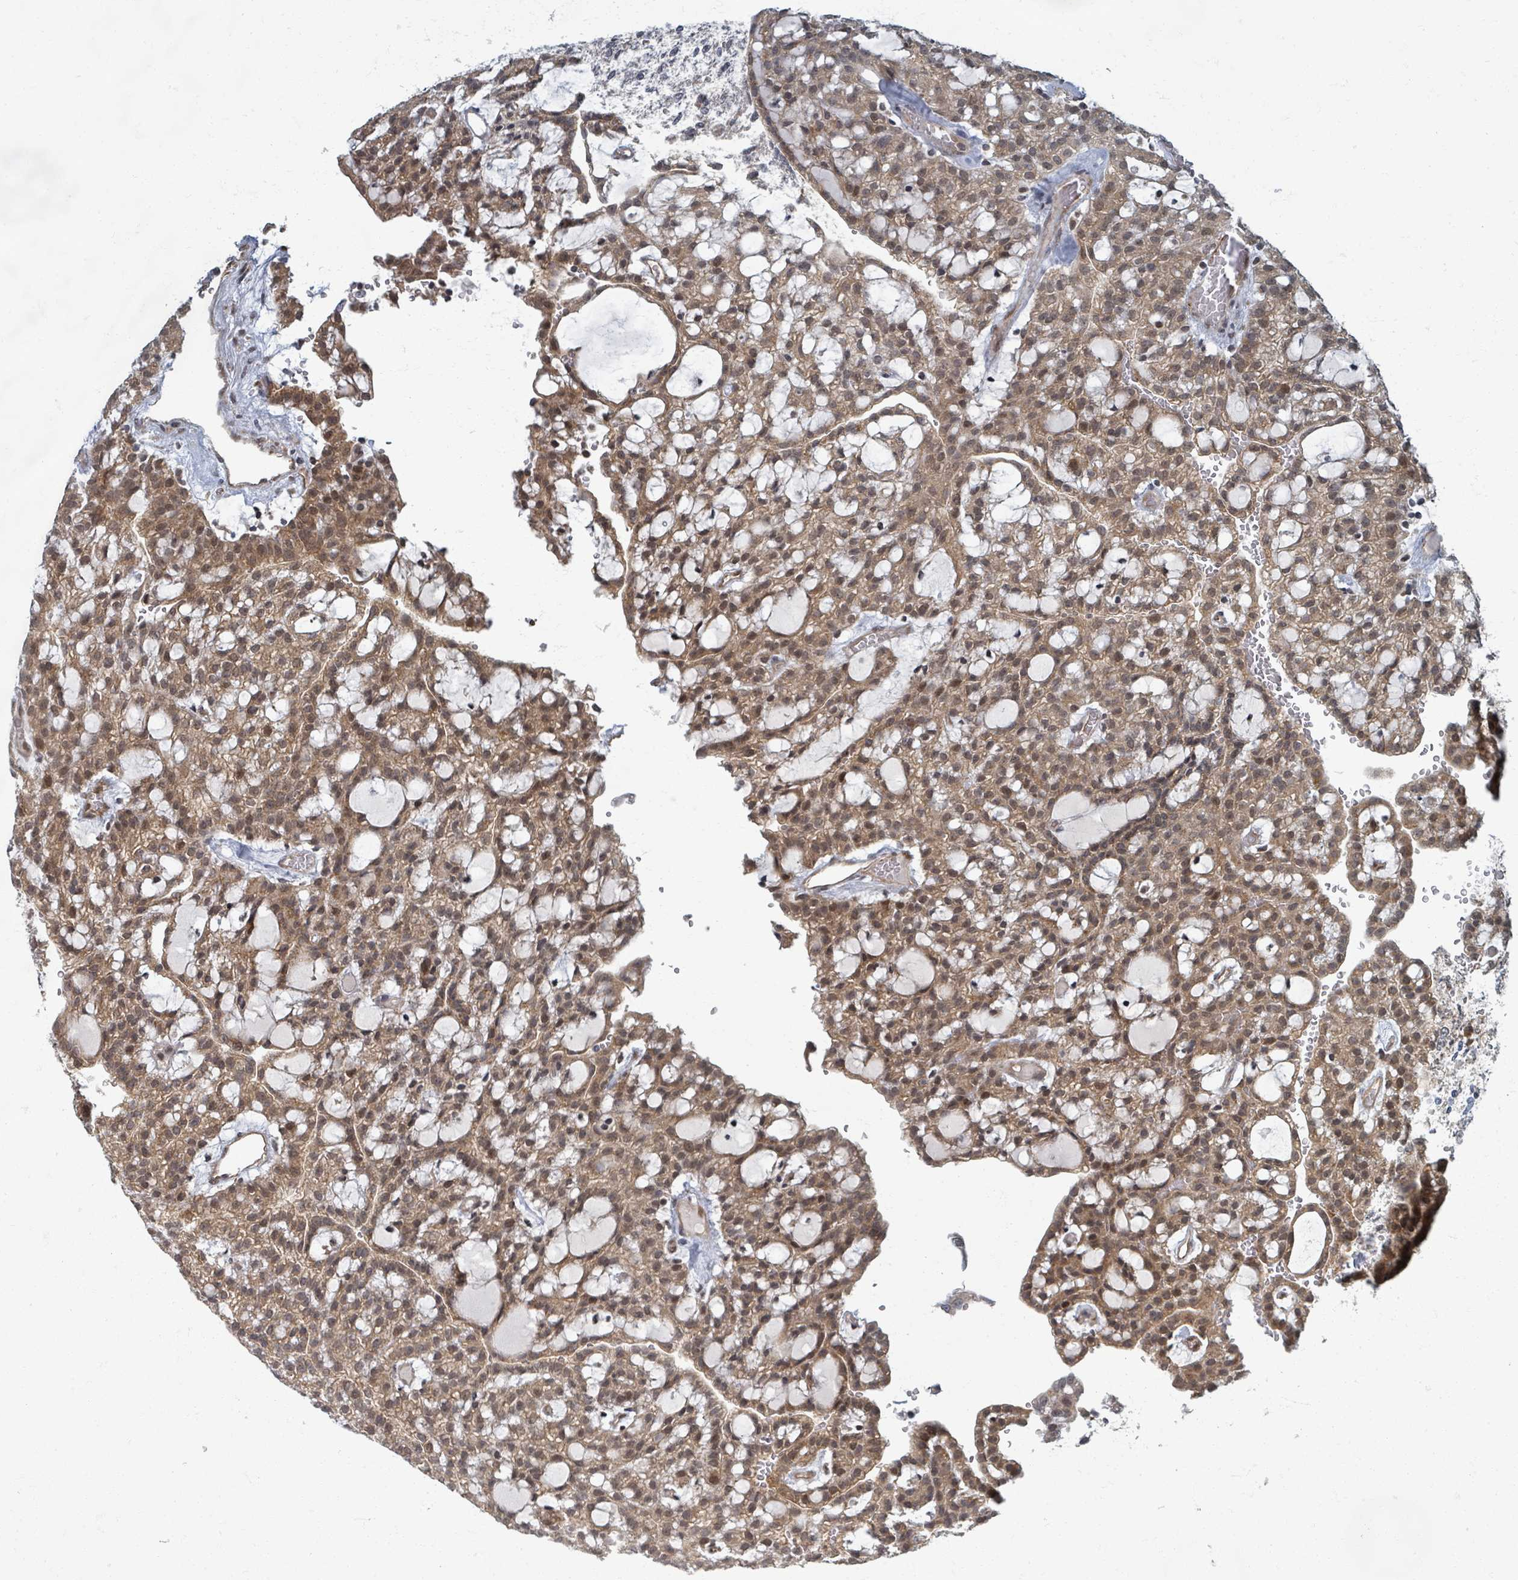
{"staining": {"intensity": "moderate", "quantity": ">75%", "location": "cytoplasmic/membranous,nuclear"}, "tissue": "renal cancer", "cell_type": "Tumor cells", "image_type": "cancer", "snomed": [{"axis": "morphology", "description": "Adenocarcinoma, NOS"}, {"axis": "topography", "description": "Kidney"}], "caption": "Immunohistochemistry image of neoplastic tissue: human adenocarcinoma (renal) stained using IHC demonstrates medium levels of moderate protein expression localized specifically in the cytoplasmic/membranous and nuclear of tumor cells, appearing as a cytoplasmic/membranous and nuclear brown color.", "gene": "INTS15", "patient": {"sex": "male", "age": 63}}